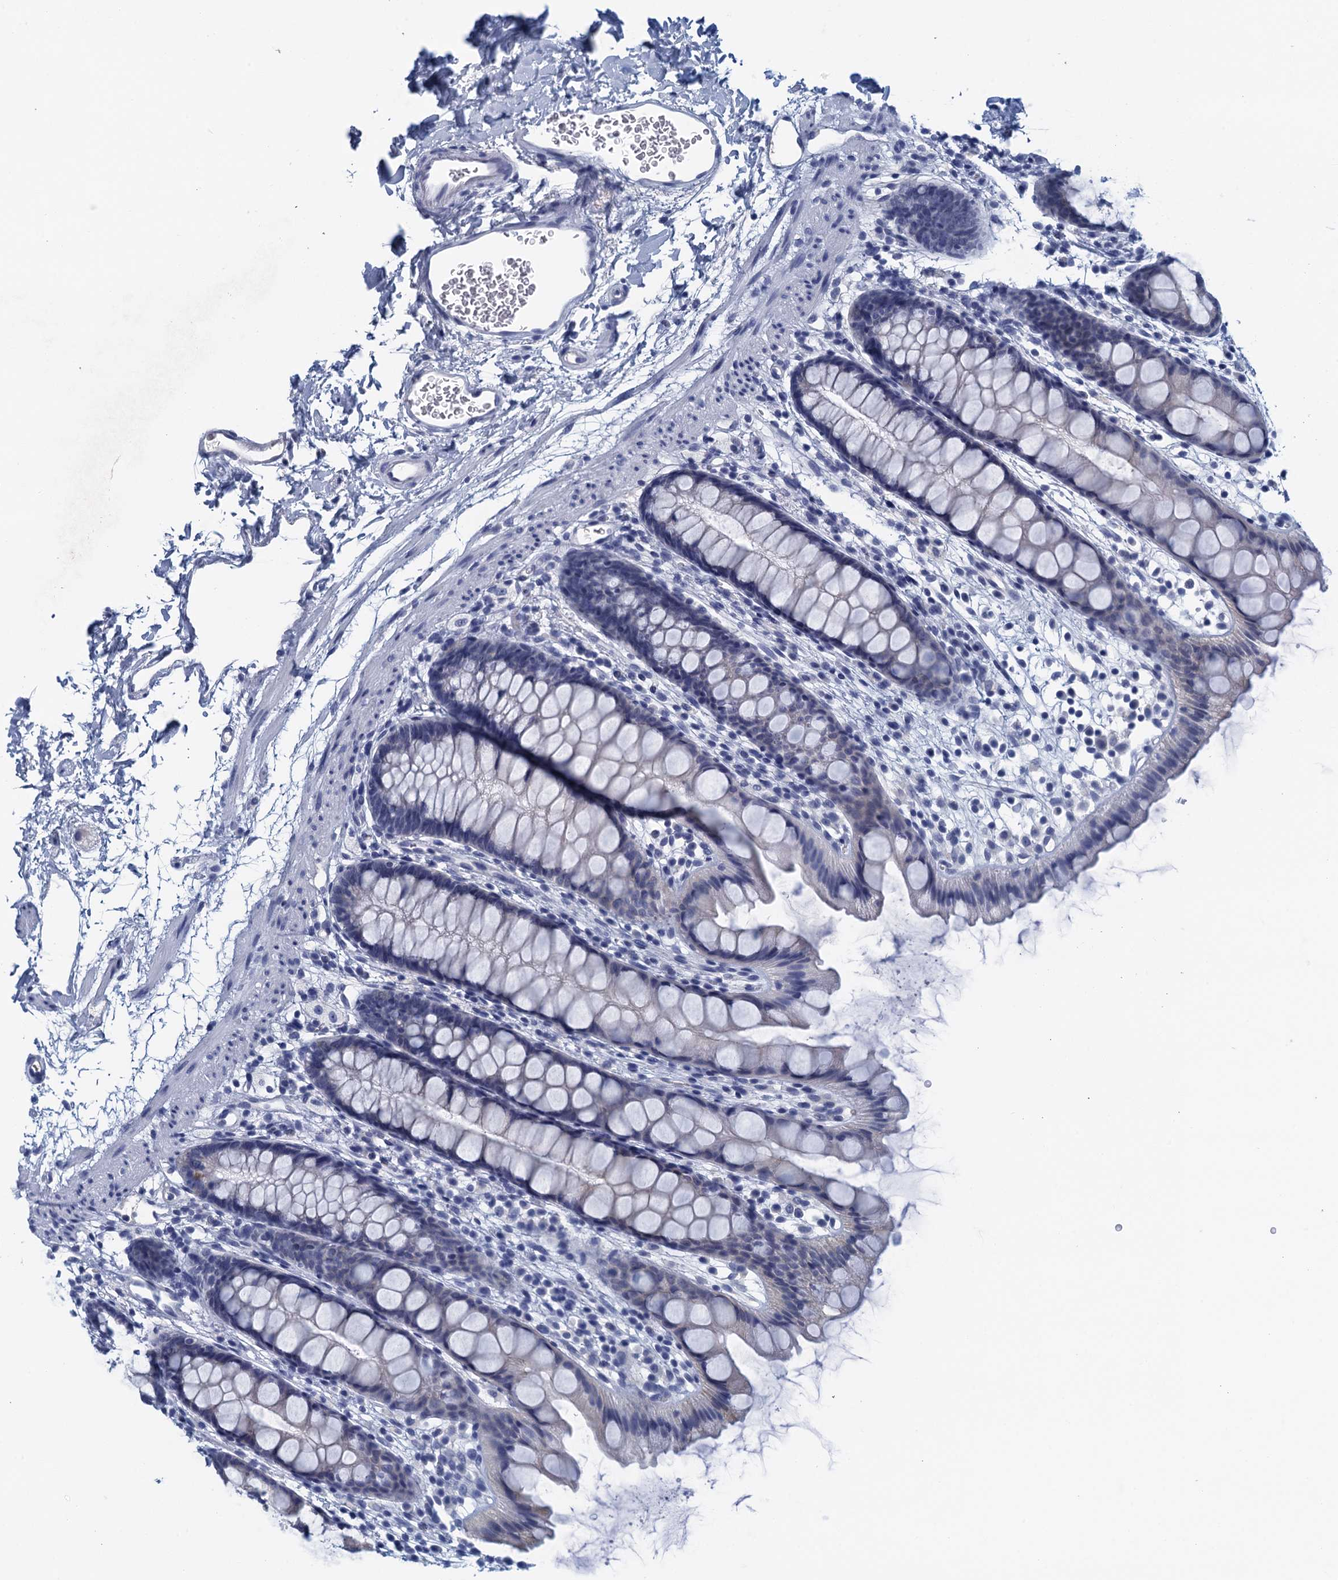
{"staining": {"intensity": "negative", "quantity": "none", "location": "none"}, "tissue": "rectum", "cell_type": "Glandular cells", "image_type": "normal", "snomed": [{"axis": "morphology", "description": "Normal tissue, NOS"}, {"axis": "topography", "description": "Rectum"}], "caption": "DAB (3,3'-diaminobenzidine) immunohistochemical staining of normal rectum displays no significant positivity in glandular cells. (IHC, brightfield microscopy, high magnification).", "gene": "CYP51A1", "patient": {"sex": "female", "age": 65}}